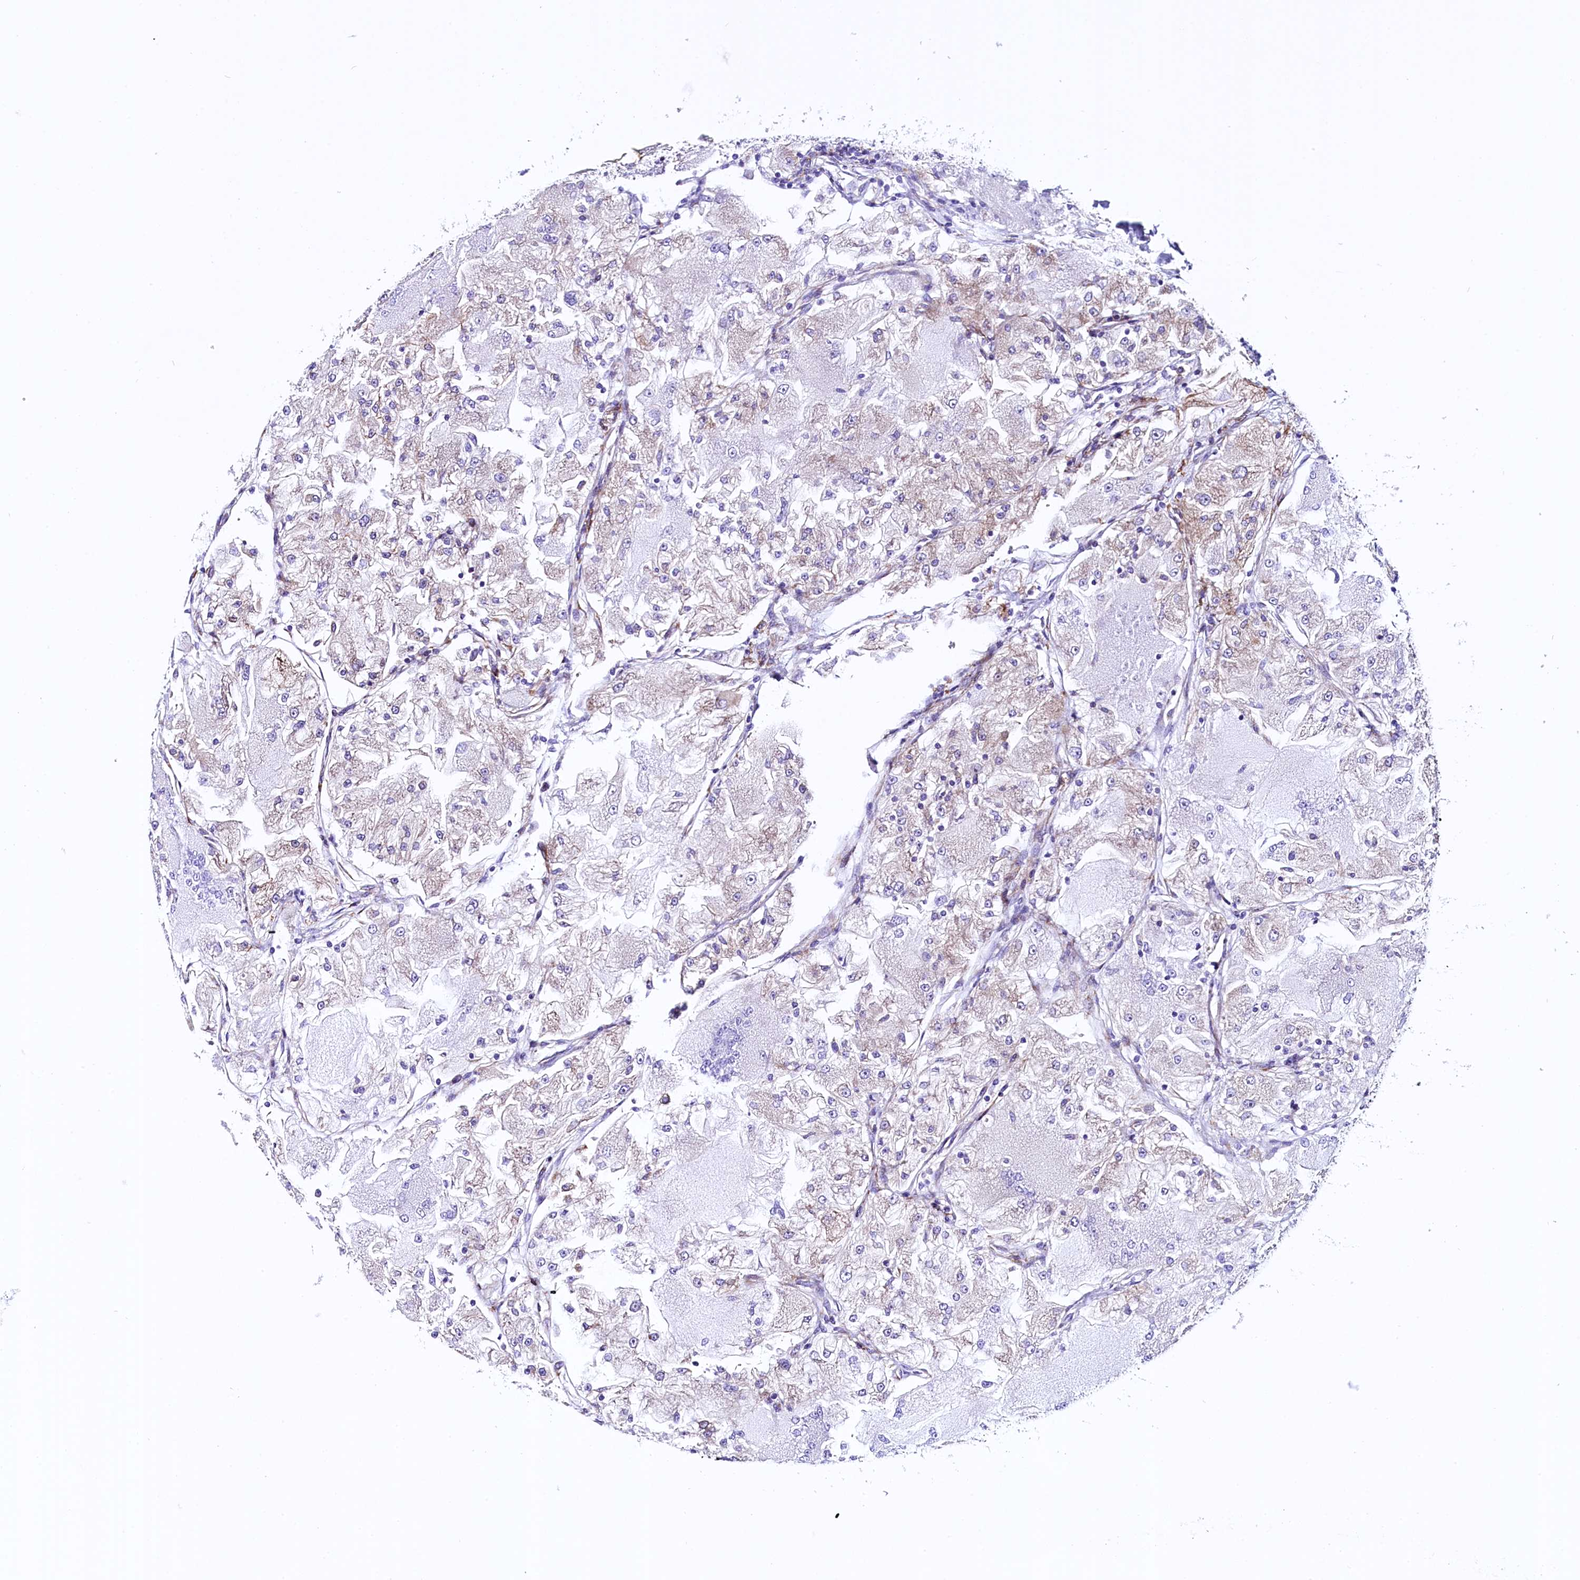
{"staining": {"intensity": "negative", "quantity": "none", "location": "none"}, "tissue": "renal cancer", "cell_type": "Tumor cells", "image_type": "cancer", "snomed": [{"axis": "morphology", "description": "Adenocarcinoma, NOS"}, {"axis": "topography", "description": "Kidney"}], "caption": "This is a photomicrograph of immunohistochemistry (IHC) staining of renal cancer, which shows no positivity in tumor cells.", "gene": "CMTR2", "patient": {"sex": "female", "age": 72}}